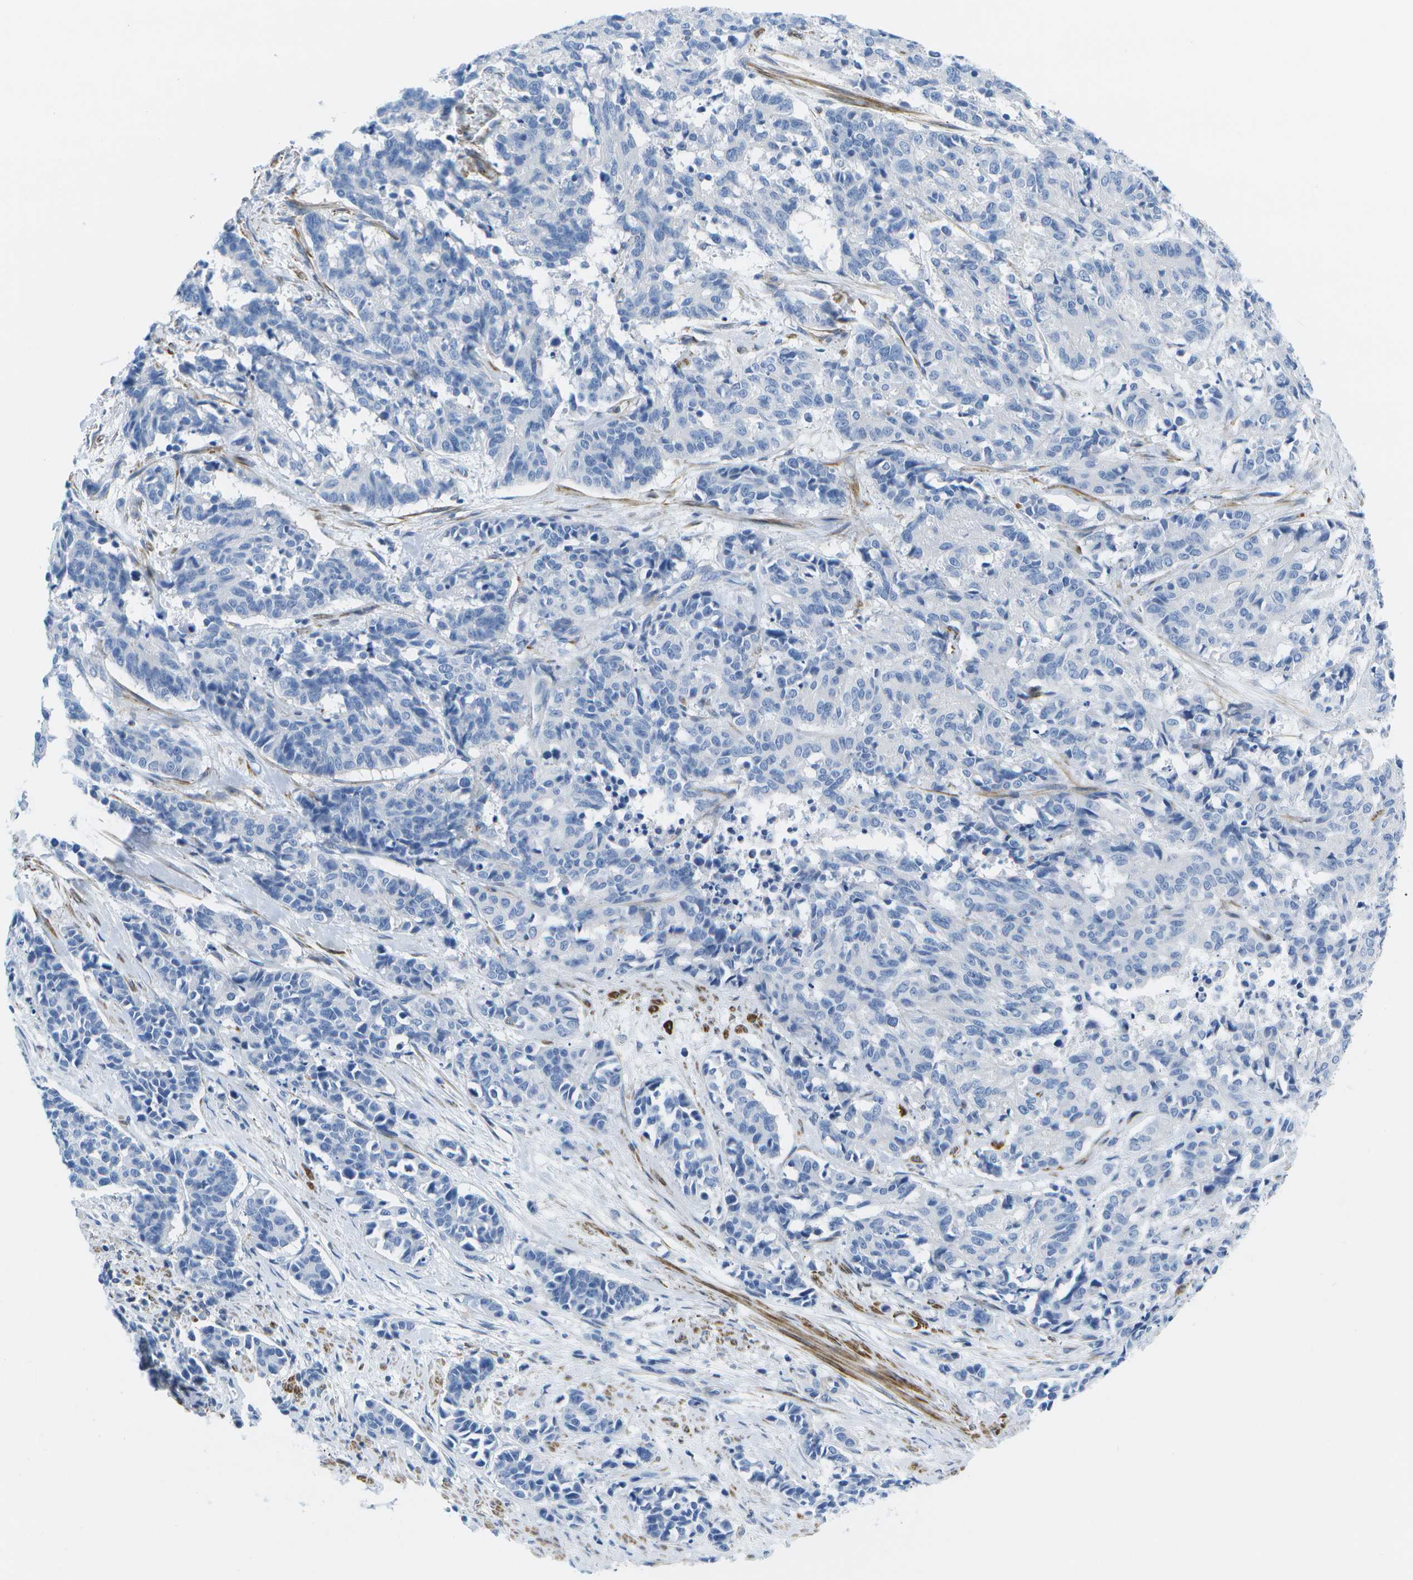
{"staining": {"intensity": "negative", "quantity": "none", "location": "none"}, "tissue": "cervical cancer", "cell_type": "Tumor cells", "image_type": "cancer", "snomed": [{"axis": "morphology", "description": "Squamous cell carcinoma, NOS"}, {"axis": "topography", "description": "Cervix"}], "caption": "Photomicrograph shows no protein staining in tumor cells of squamous cell carcinoma (cervical) tissue.", "gene": "ADGRG6", "patient": {"sex": "female", "age": 35}}